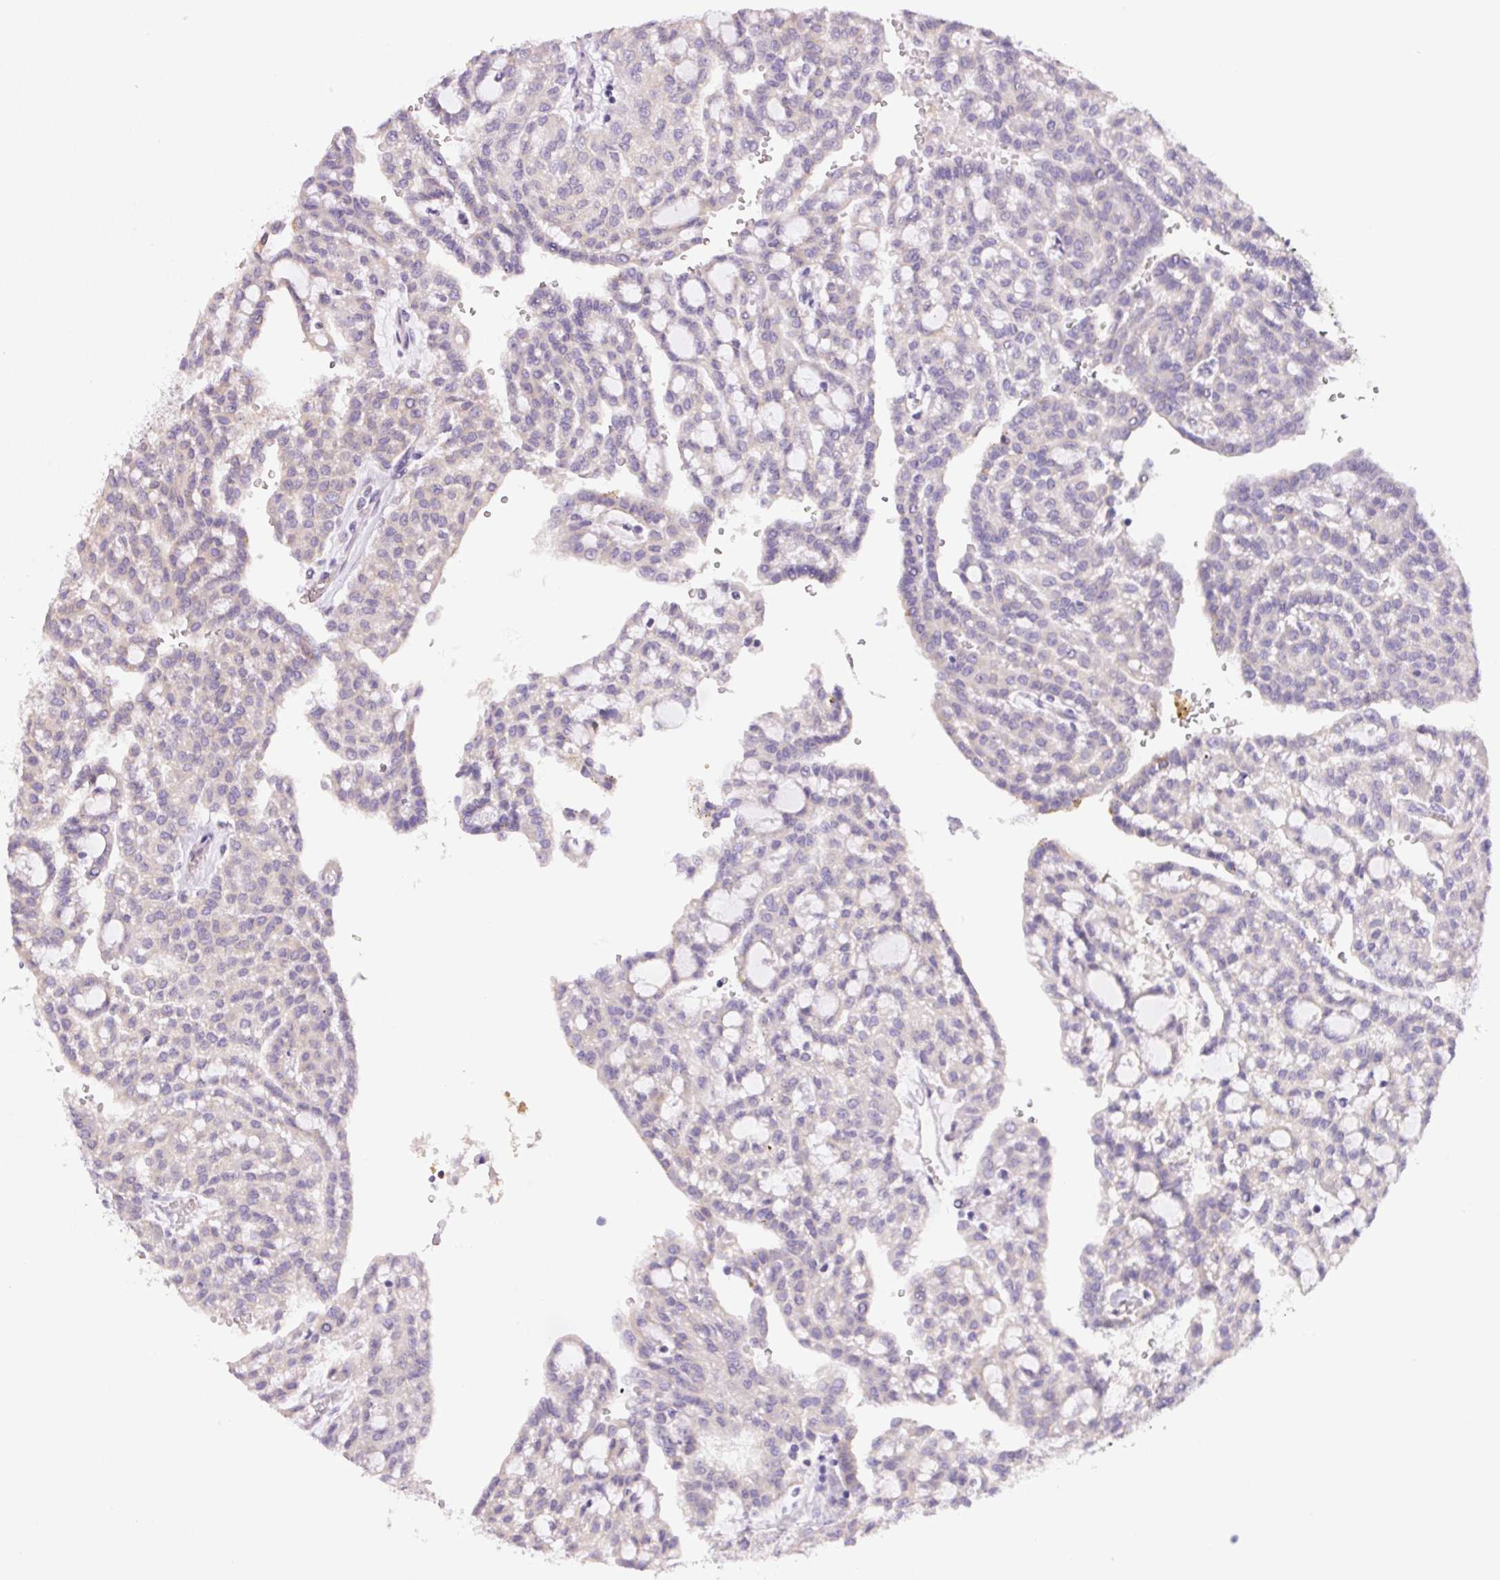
{"staining": {"intensity": "negative", "quantity": "none", "location": "none"}, "tissue": "renal cancer", "cell_type": "Tumor cells", "image_type": "cancer", "snomed": [{"axis": "morphology", "description": "Adenocarcinoma, NOS"}, {"axis": "topography", "description": "Kidney"}], "caption": "High magnification brightfield microscopy of adenocarcinoma (renal) stained with DAB (3,3'-diaminobenzidine) (brown) and counterstained with hematoxylin (blue): tumor cells show no significant positivity.", "gene": "SLC17A7", "patient": {"sex": "male", "age": 63}}